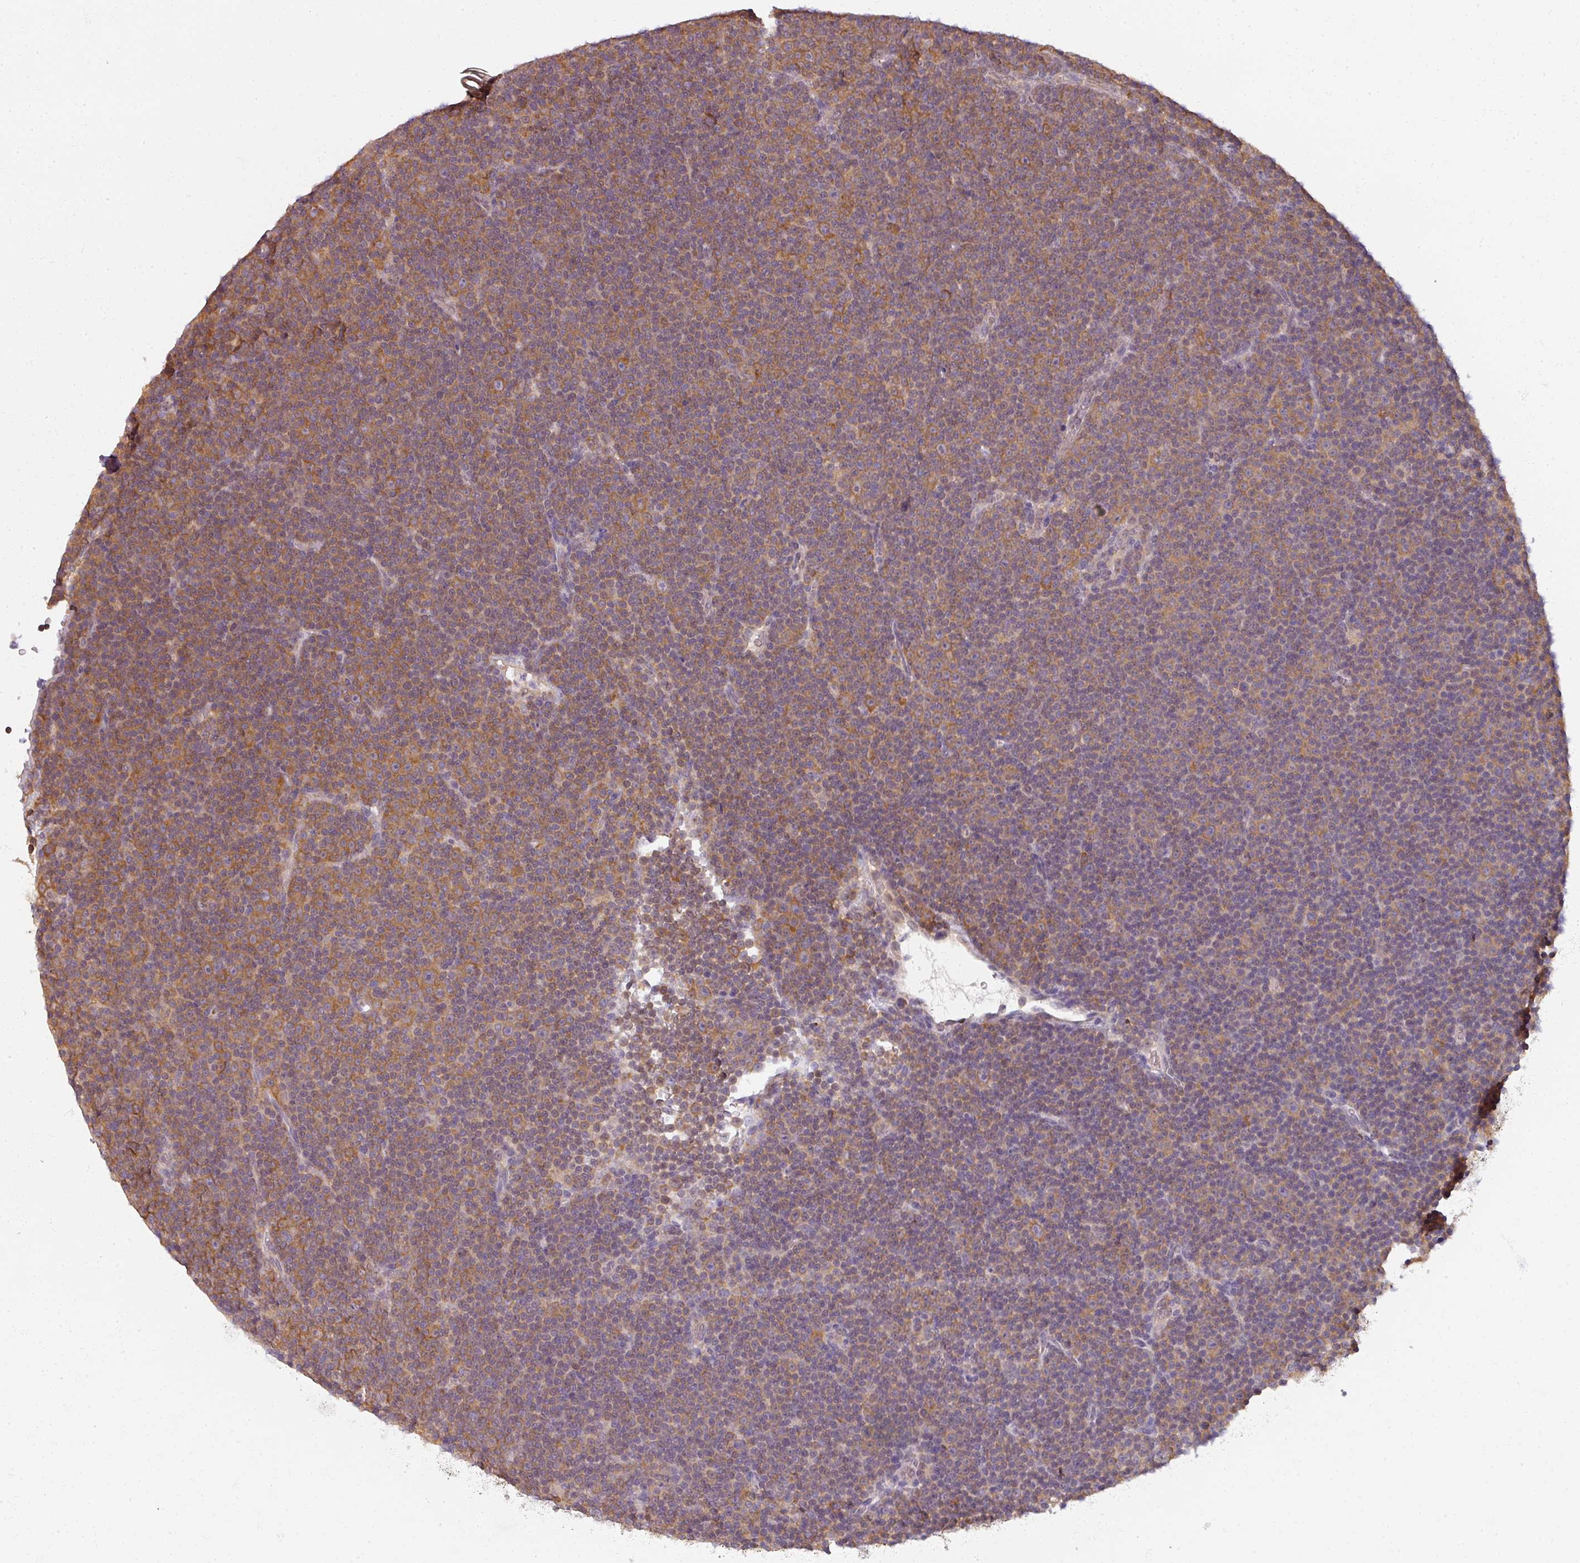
{"staining": {"intensity": "moderate", "quantity": "25%-75%", "location": "cytoplasmic/membranous"}, "tissue": "lymphoma", "cell_type": "Tumor cells", "image_type": "cancer", "snomed": [{"axis": "morphology", "description": "Malignant lymphoma, non-Hodgkin's type, Low grade"}, {"axis": "topography", "description": "Lymph node"}], "caption": "Immunohistochemistry staining of malignant lymphoma, non-Hodgkin's type (low-grade), which displays medium levels of moderate cytoplasmic/membranous expression in about 25%-75% of tumor cells indicating moderate cytoplasmic/membranous protein staining. The staining was performed using DAB (brown) for protein detection and nuclei were counterstained in hematoxylin (blue).", "gene": "AGPAT4", "patient": {"sex": "female", "age": 67}}